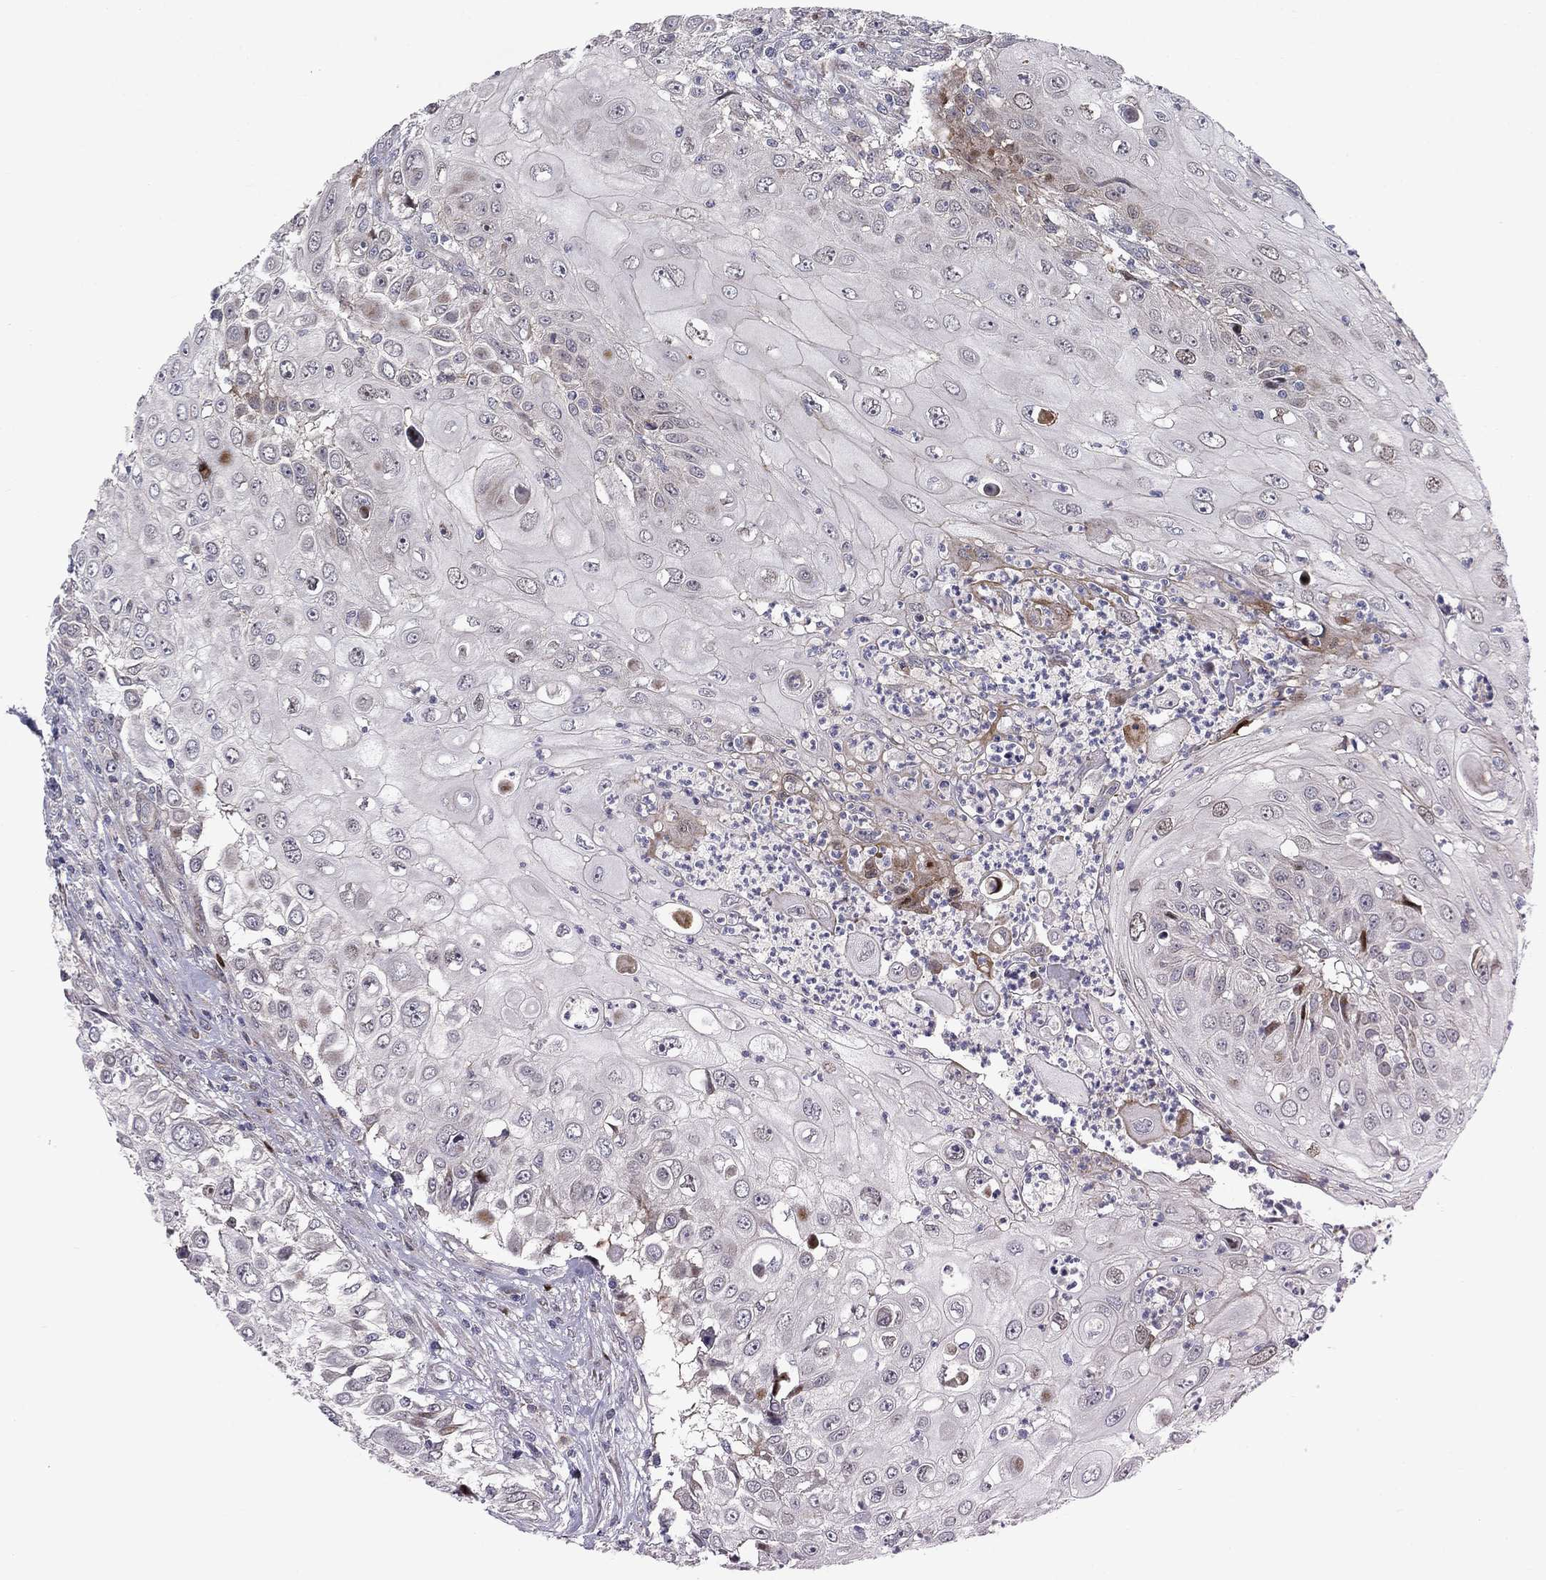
{"staining": {"intensity": "negative", "quantity": "none", "location": "none"}, "tissue": "urothelial cancer", "cell_type": "Tumor cells", "image_type": "cancer", "snomed": [{"axis": "morphology", "description": "Urothelial carcinoma, High grade"}, {"axis": "topography", "description": "Urinary bladder"}], "caption": "IHC histopathology image of urothelial carcinoma (high-grade) stained for a protein (brown), which exhibits no positivity in tumor cells.", "gene": "MIOS", "patient": {"sex": "female", "age": 79}}